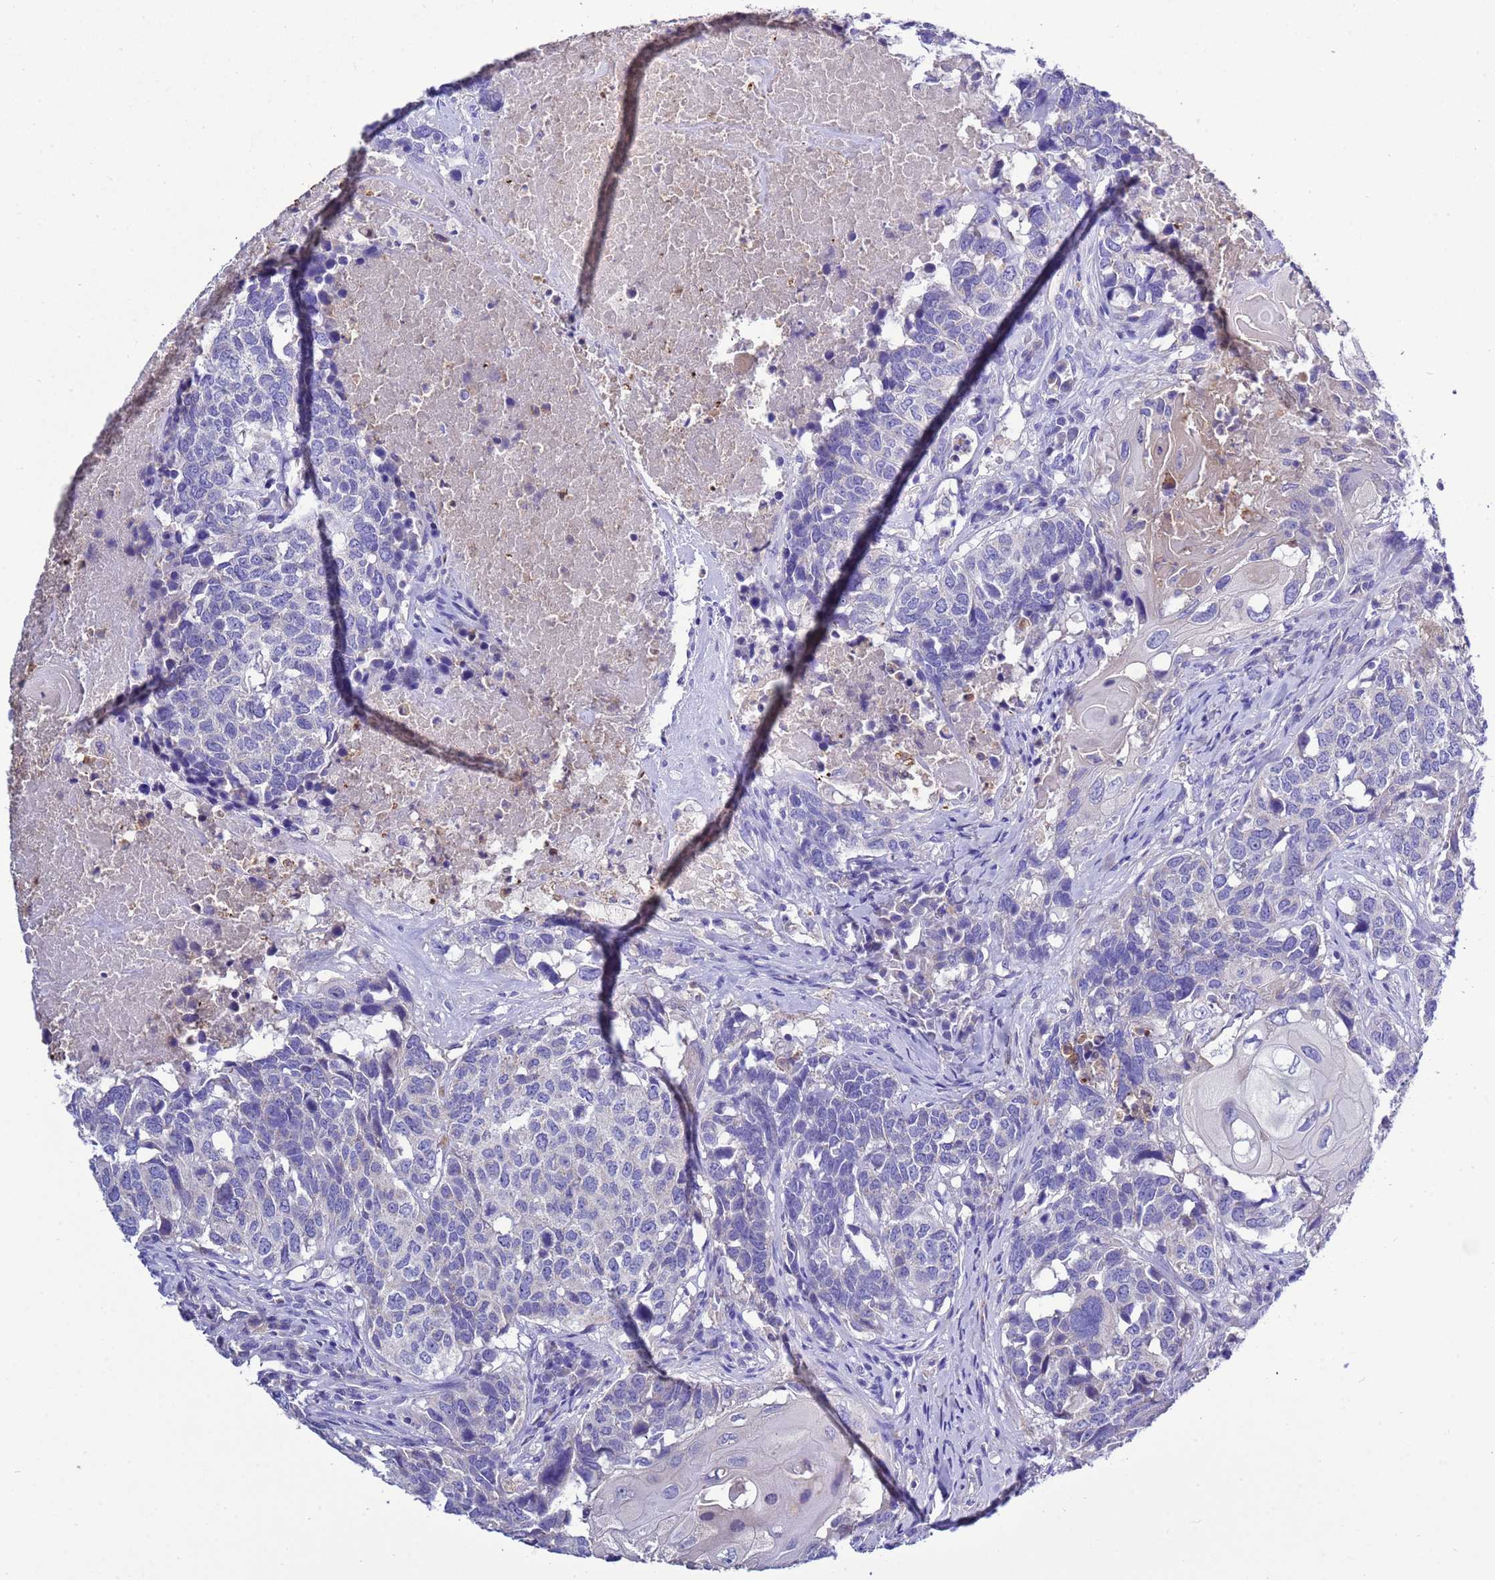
{"staining": {"intensity": "negative", "quantity": "none", "location": "none"}, "tissue": "head and neck cancer", "cell_type": "Tumor cells", "image_type": "cancer", "snomed": [{"axis": "morphology", "description": "Squamous cell carcinoma, NOS"}, {"axis": "topography", "description": "Head-Neck"}], "caption": "This histopathology image is of squamous cell carcinoma (head and neck) stained with IHC to label a protein in brown with the nuclei are counter-stained blue. There is no staining in tumor cells.", "gene": "KICS2", "patient": {"sex": "male", "age": 66}}